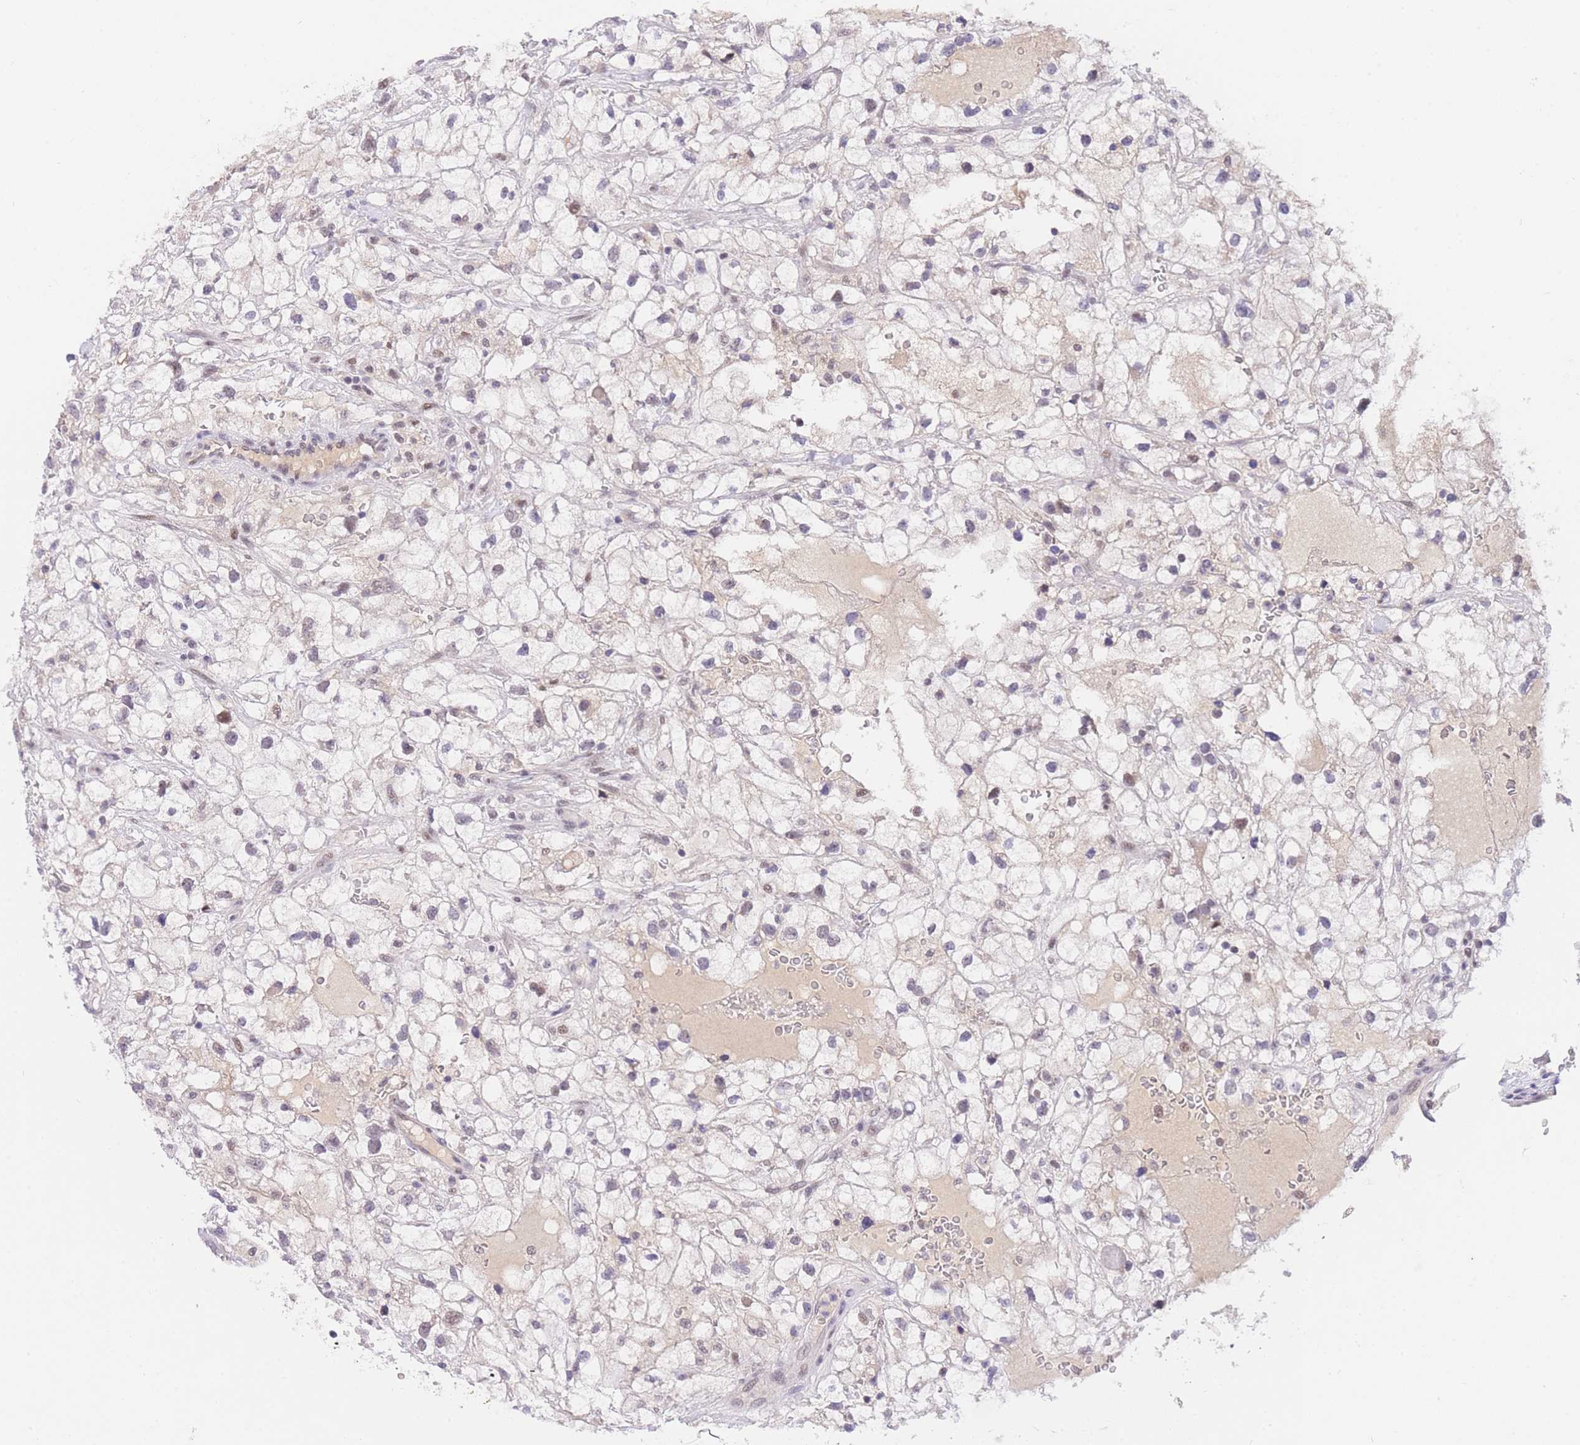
{"staining": {"intensity": "negative", "quantity": "none", "location": "none"}, "tissue": "renal cancer", "cell_type": "Tumor cells", "image_type": "cancer", "snomed": [{"axis": "morphology", "description": "Adenocarcinoma, NOS"}, {"axis": "topography", "description": "Kidney"}], "caption": "High magnification brightfield microscopy of renal adenocarcinoma stained with DAB (brown) and counterstained with hematoxylin (blue): tumor cells show no significant positivity. (IHC, brightfield microscopy, high magnification).", "gene": "SLC35F2", "patient": {"sex": "male", "age": 59}}